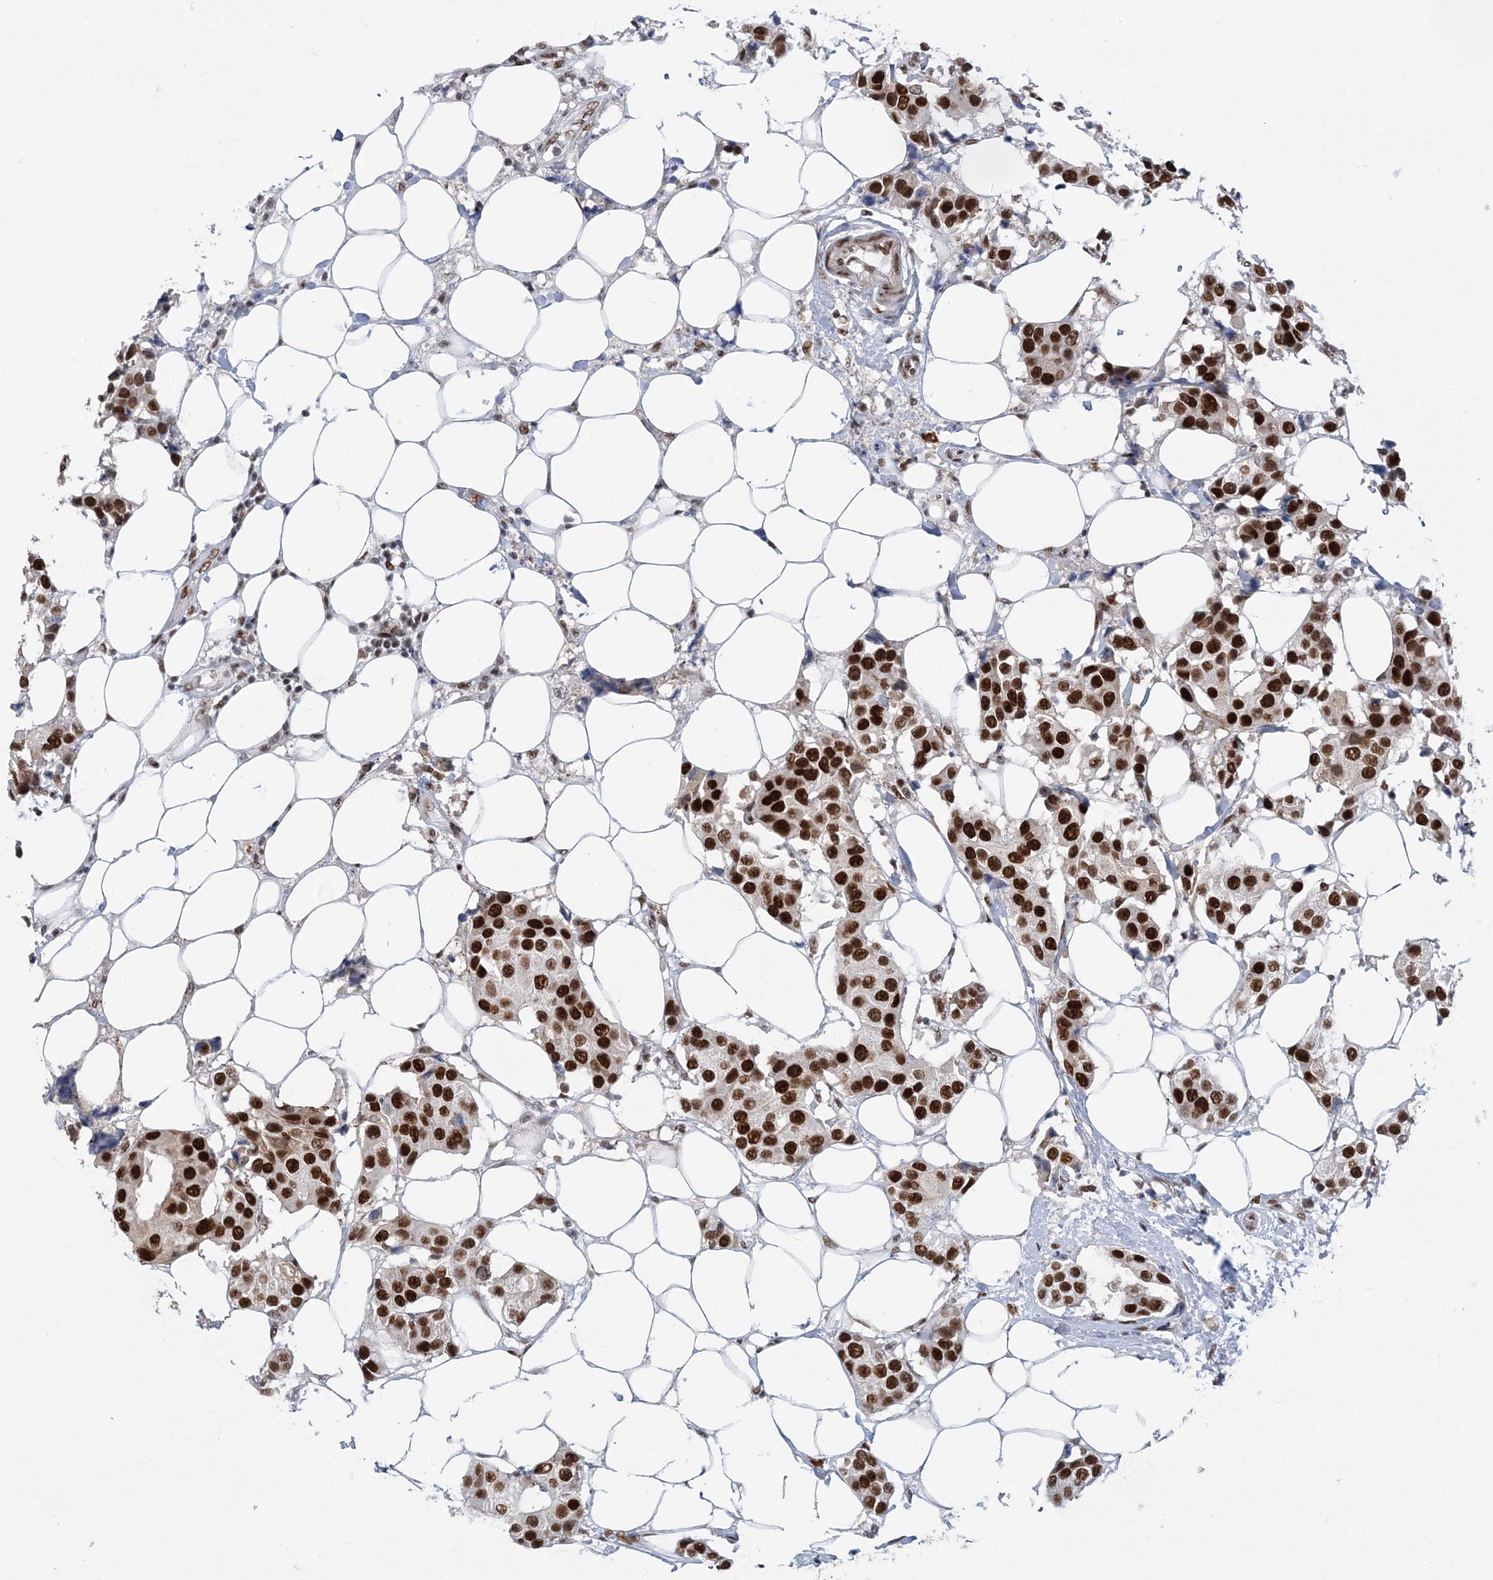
{"staining": {"intensity": "strong", "quantity": ">75%", "location": "nuclear"}, "tissue": "breast cancer", "cell_type": "Tumor cells", "image_type": "cancer", "snomed": [{"axis": "morphology", "description": "Normal tissue, NOS"}, {"axis": "morphology", "description": "Duct carcinoma"}, {"axis": "topography", "description": "Breast"}], "caption": "Protein expression by IHC demonstrates strong nuclear positivity in about >75% of tumor cells in invasive ductal carcinoma (breast).", "gene": "ZBTB7A", "patient": {"sex": "female", "age": 39}}